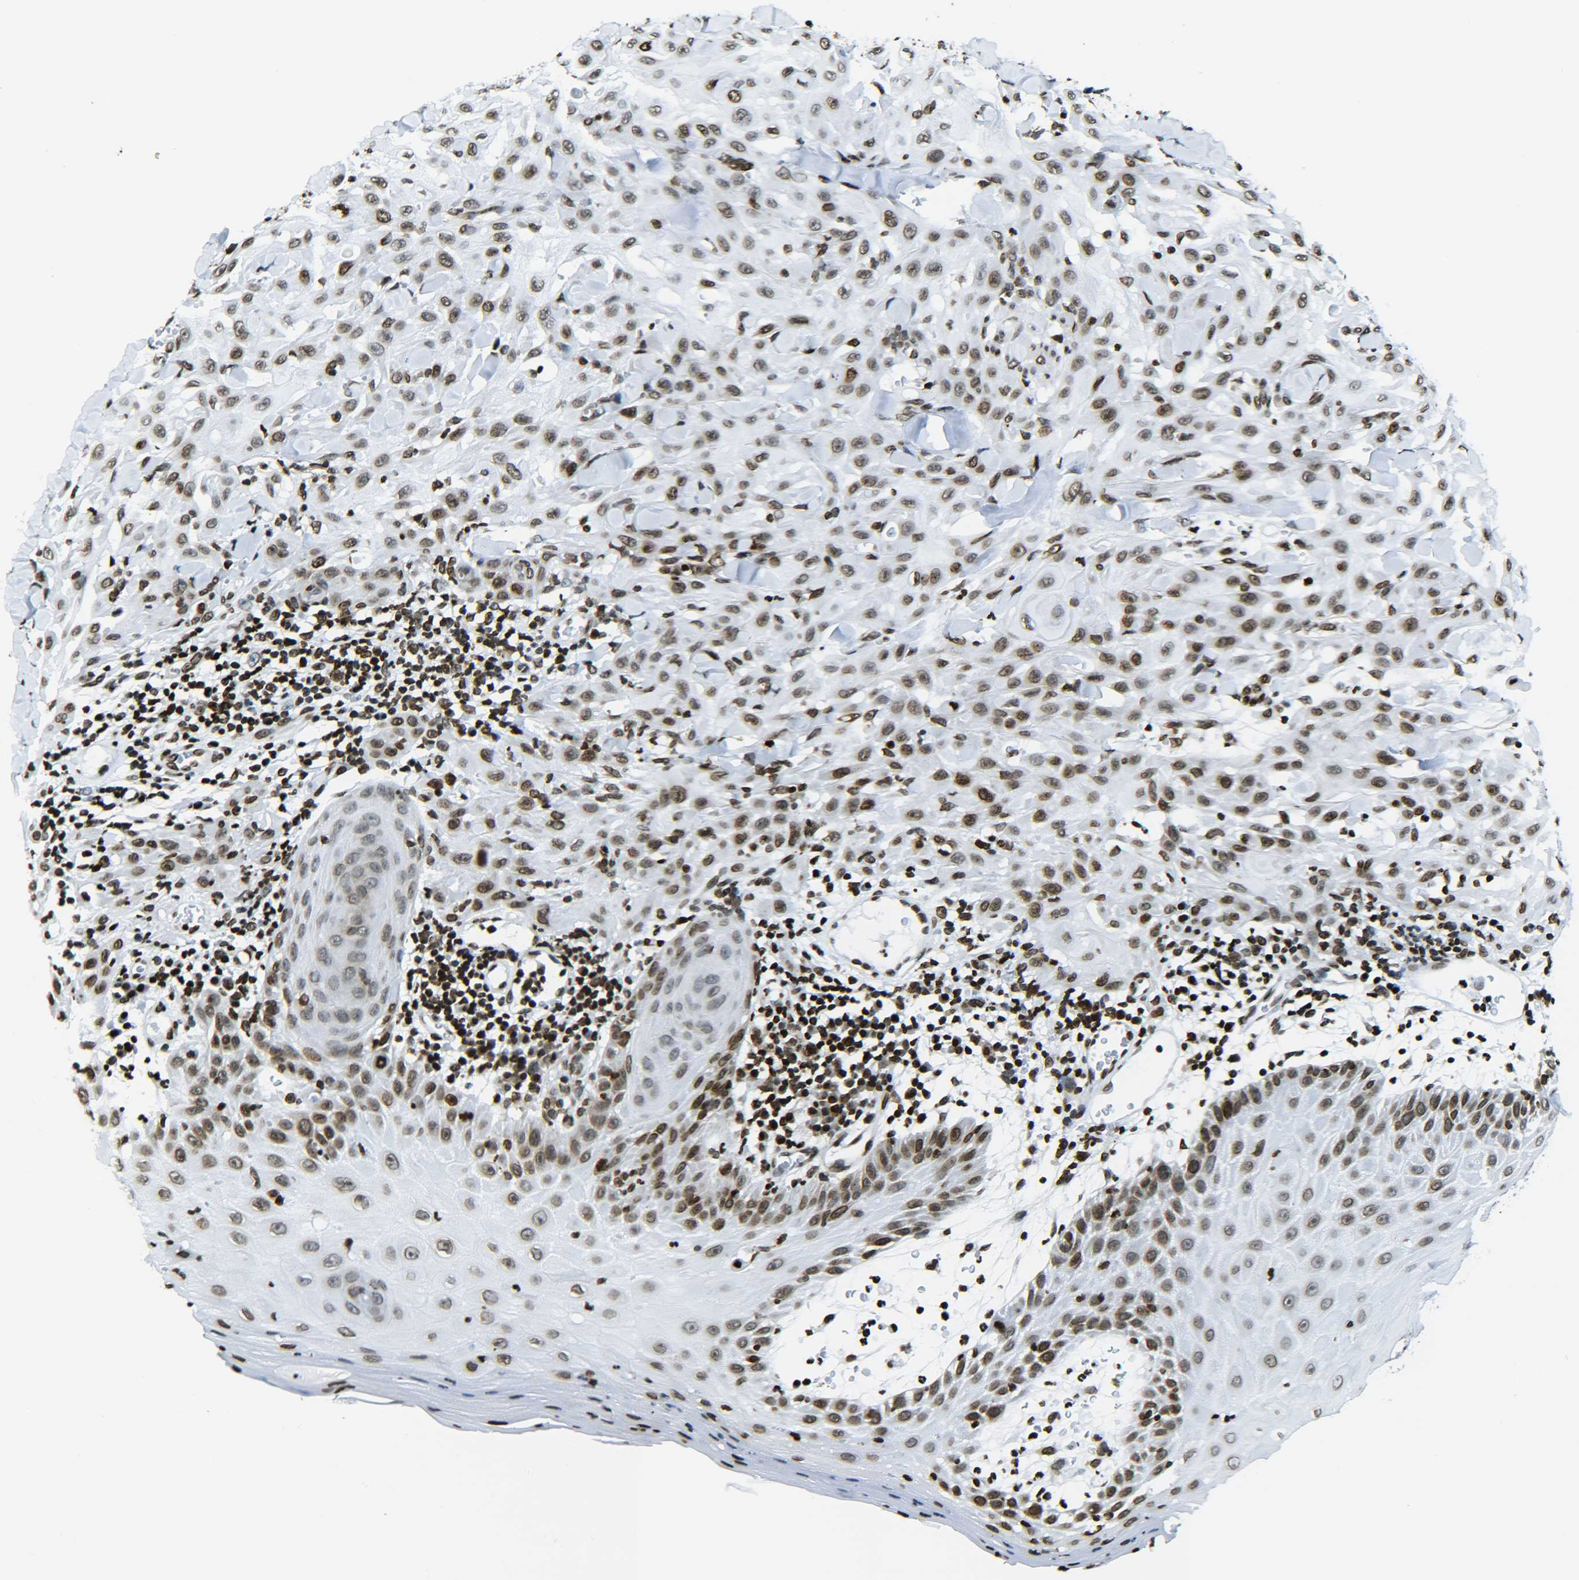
{"staining": {"intensity": "moderate", "quantity": ">75%", "location": "nuclear"}, "tissue": "skin cancer", "cell_type": "Tumor cells", "image_type": "cancer", "snomed": [{"axis": "morphology", "description": "Squamous cell carcinoma, NOS"}, {"axis": "topography", "description": "Skin"}], "caption": "Immunohistochemical staining of squamous cell carcinoma (skin) shows medium levels of moderate nuclear protein positivity in approximately >75% of tumor cells.", "gene": "H2AX", "patient": {"sex": "male", "age": 24}}